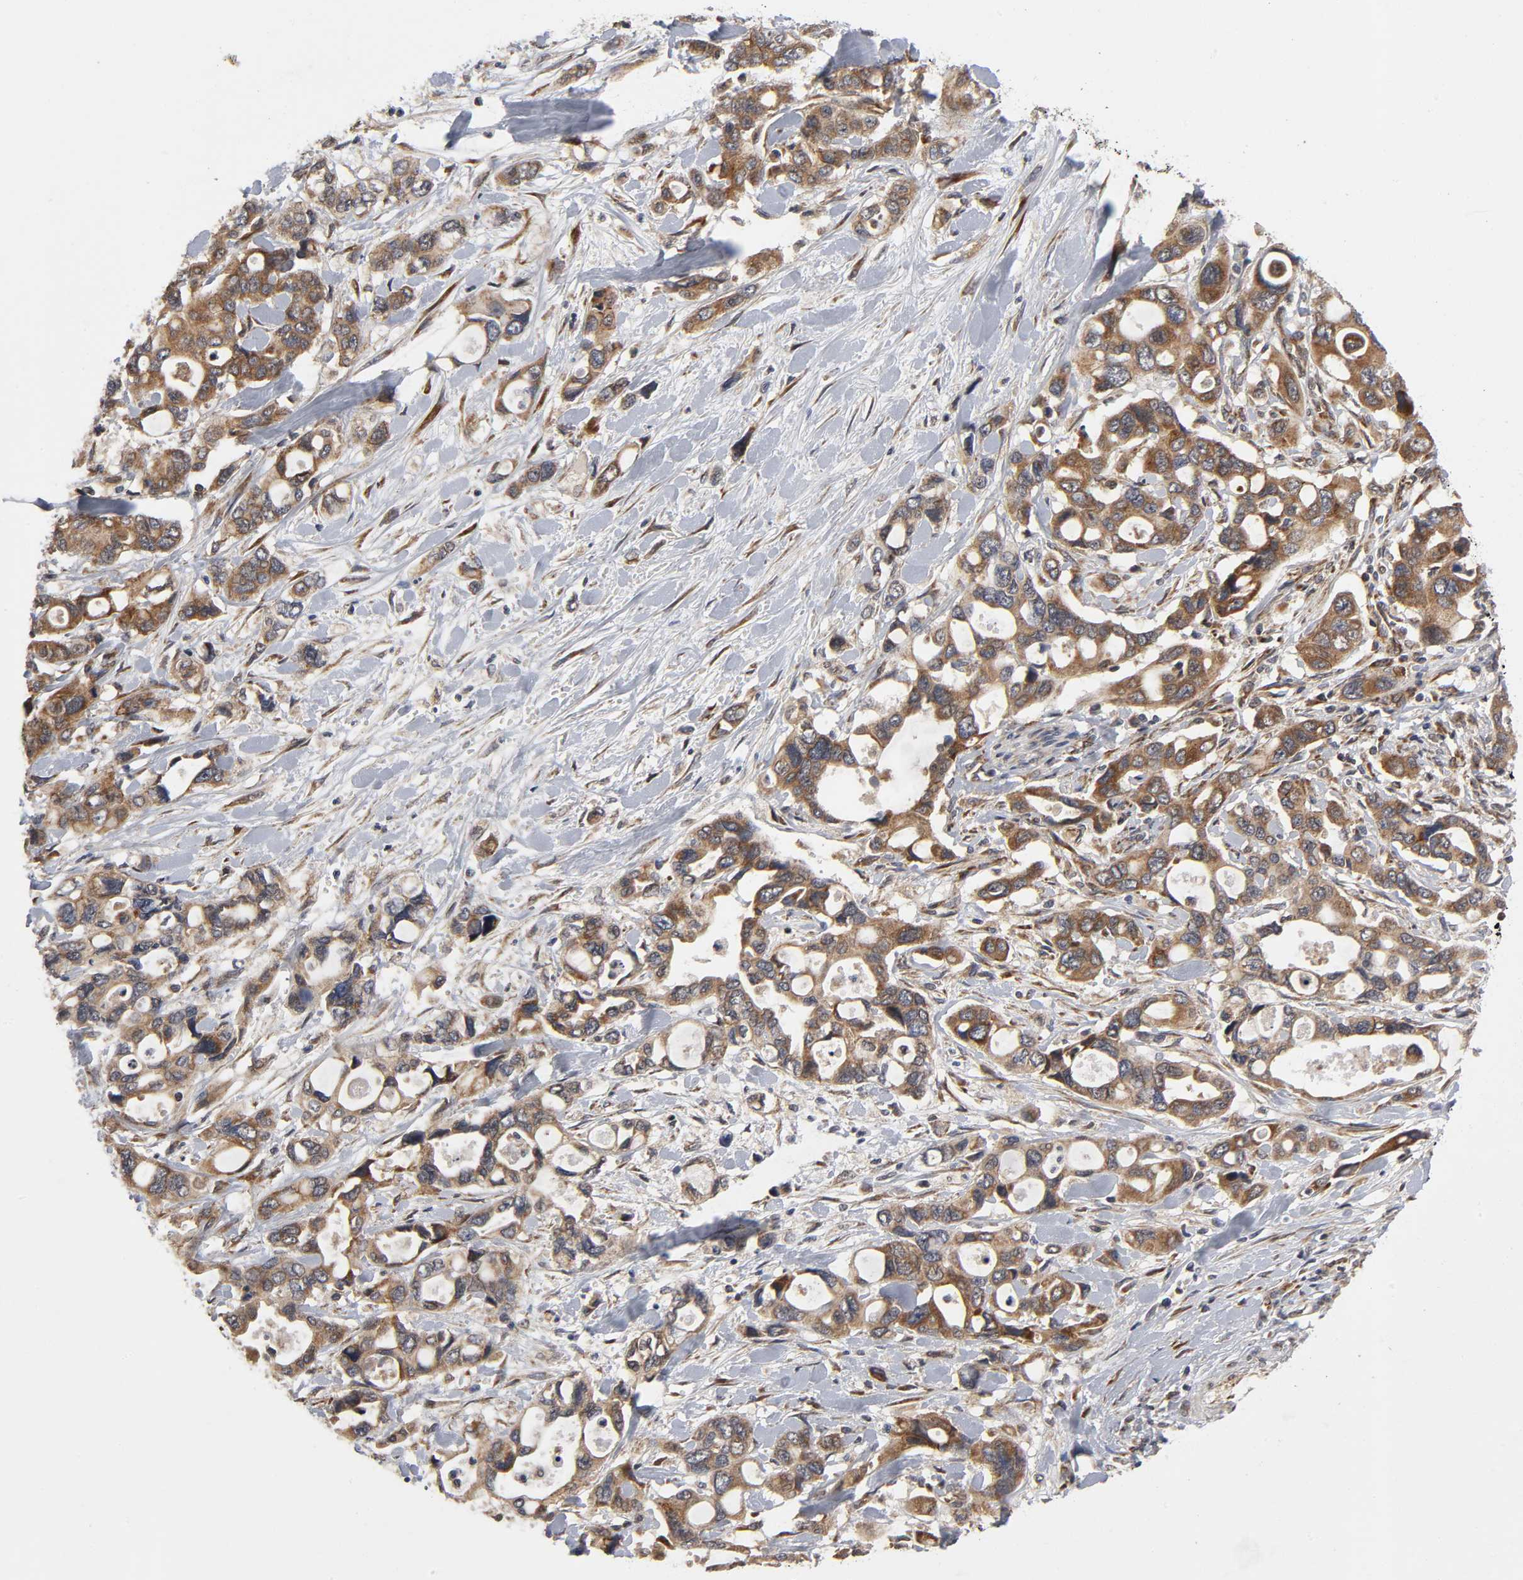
{"staining": {"intensity": "moderate", "quantity": ">75%", "location": "cytoplasmic/membranous"}, "tissue": "pancreatic cancer", "cell_type": "Tumor cells", "image_type": "cancer", "snomed": [{"axis": "morphology", "description": "Adenocarcinoma, NOS"}, {"axis": "topography", "description": "Pancreas"}], "caption": "Human pancreatic cancer stained with a brown dye shows moderate cytoplasmic/membranous positive staining in about >75% of tumor cells.", "gene": "SLC30A9", "patient": {"sex": "male", "age": 46}}